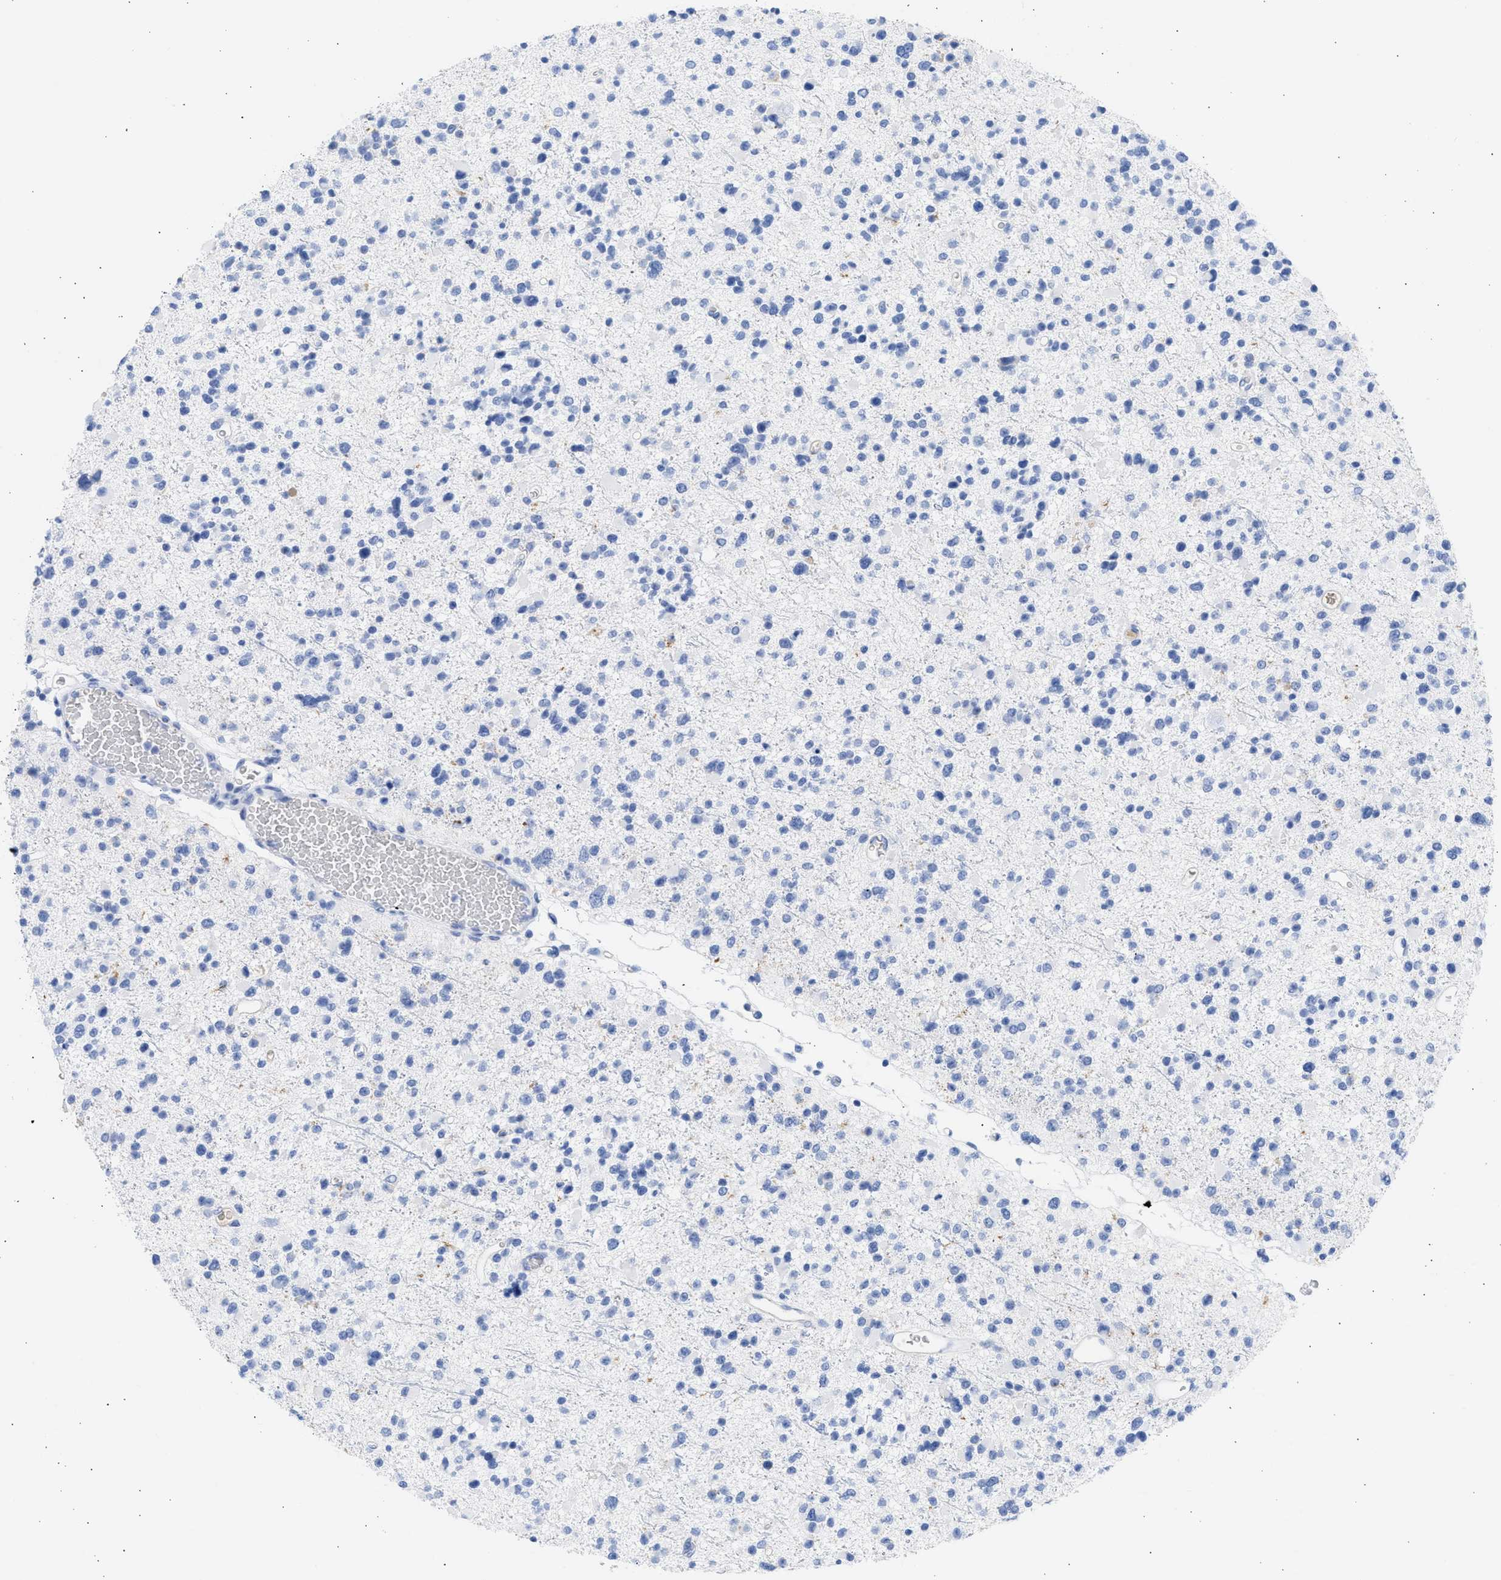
{"staining": {"intensity": "negative", "quantity": "none", "location": "none"}, "tissue": "glioma", "cell_type": "Tumor cells", "image_type": "cancer", "snomed": [{"axis": "morphology", "description": "Glioma, malignant, Low grade"}, {"axis": "topography", "description": "Brain"}], "caption": "This is an IHC micrograph of malignant glioma (low-grade). There is no staining in tumor cells.", "gene": "RSPH1", "patient": {"sex": "female", "age": 22}}